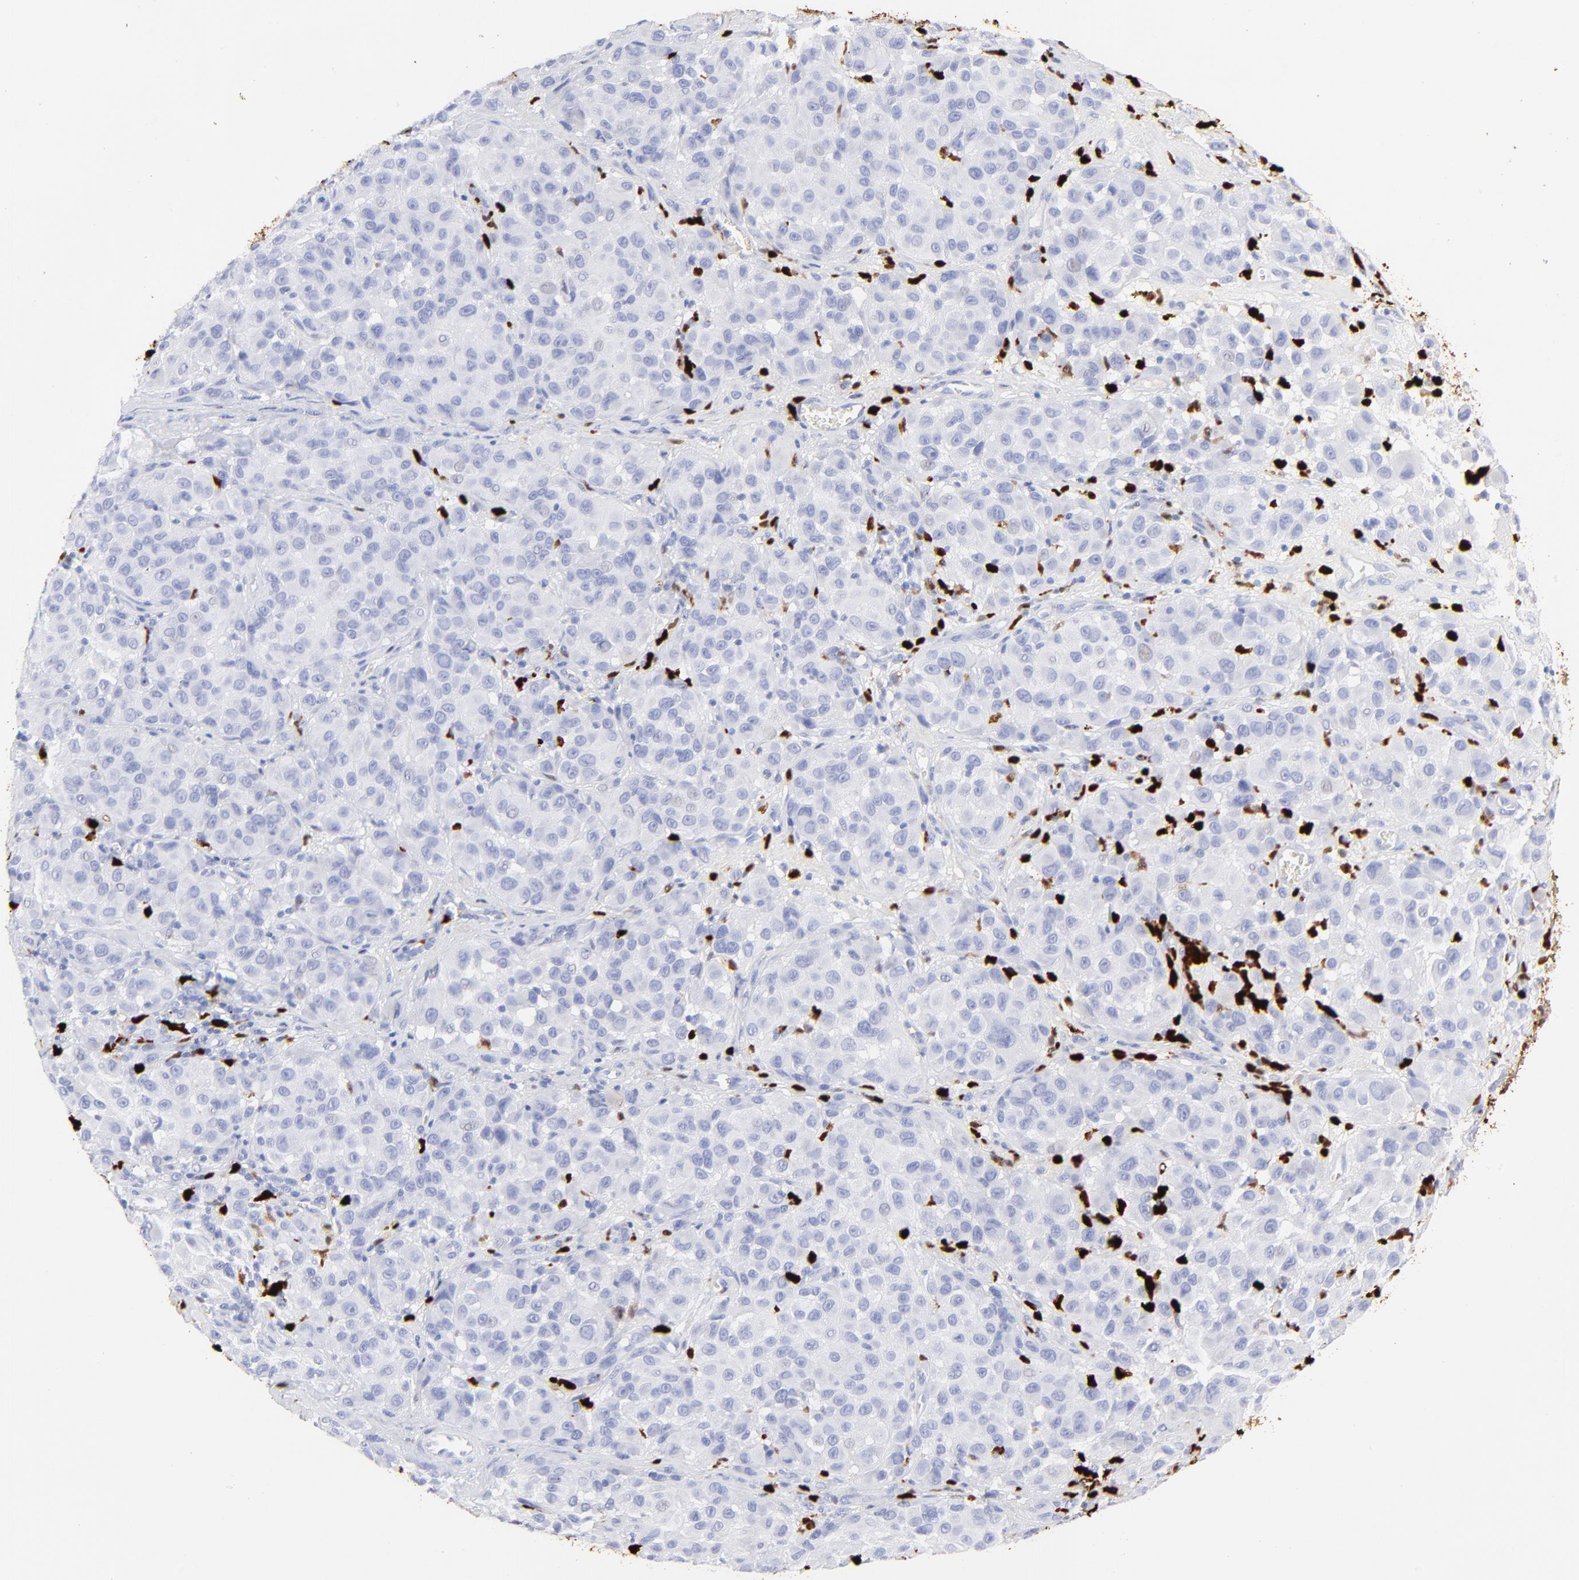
{"staining": {"intensity": "negative", "quantity": "none", "location": "none"}, "tissue": "melanoma", "cell_type": "Tumor cells", "image_type": "cancer", "snomed": [{"axis": "morphology", "description": "Malignant melanoma, NOS"}, {"axis": "topography", "description": "Skin"}], "caption": "Malignant melanoma stained for a protein using IHC shows no expression tumor cells.", "gene": "S100A12", "patient": {"sex": "female", "age": 21}}